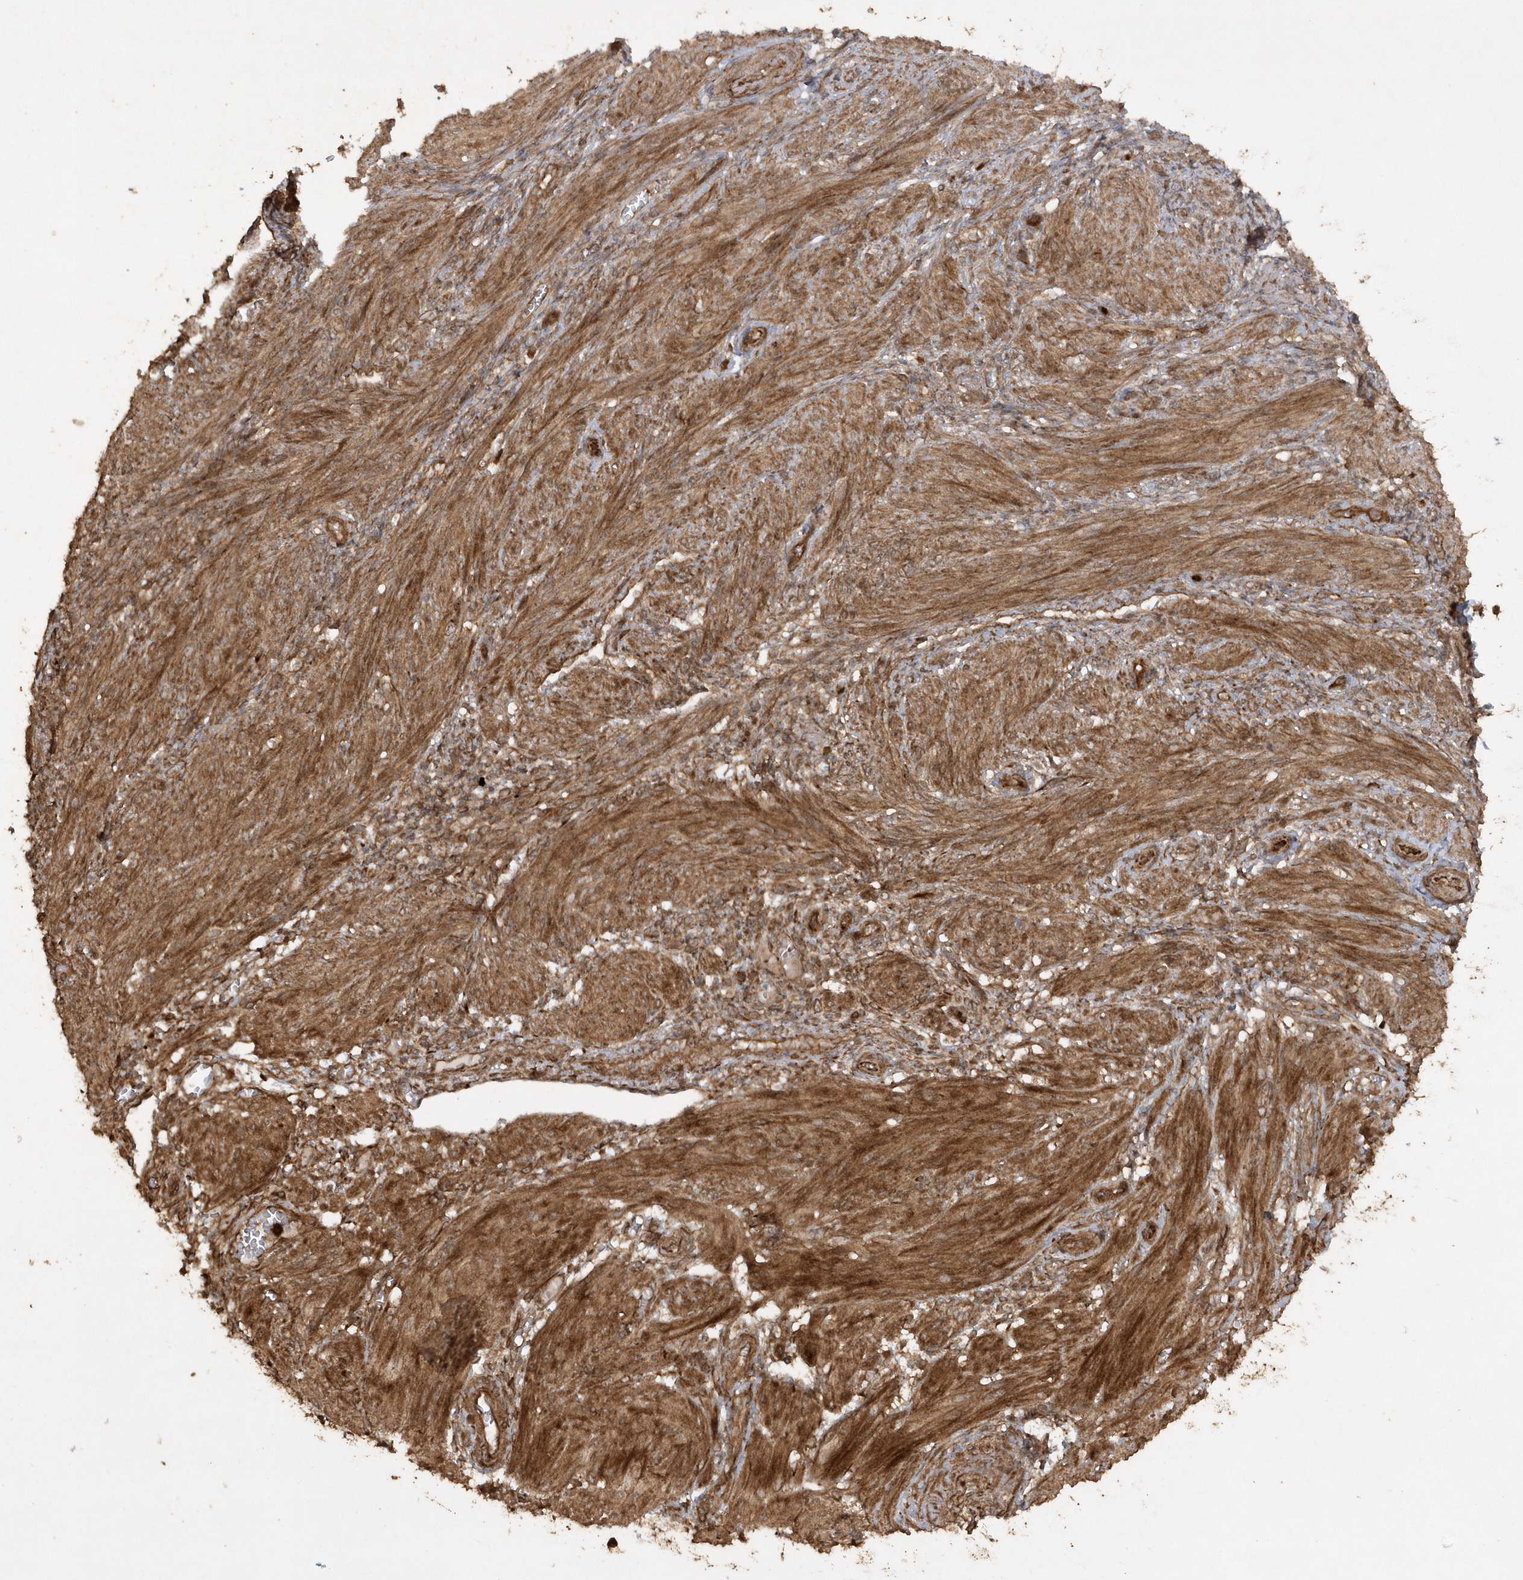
{"staining": {"intensity": "strong", "quantity": ">75%", "location": "cytoplasmic/membranous"}, "tissue": "smooth muscle", "cell_type": "Smooth muscle cells", "image_type": "normal", "snomed": [{"axis": "morphology", "description": "Normal tissue, NOS"}, {"axis": "topography", "description": "Smooth muscle"}], "caption": "Brown immunohistochemical staining in benign human smooth muscle demonstrates strong cytoplasmic/membranous expression in about >75% of smooth muscle cells. (Brightfield microscopy of DAB IHC at high magnification).", "gene": "AVPI1", "patient": {"sex": "female", "age": 39}}